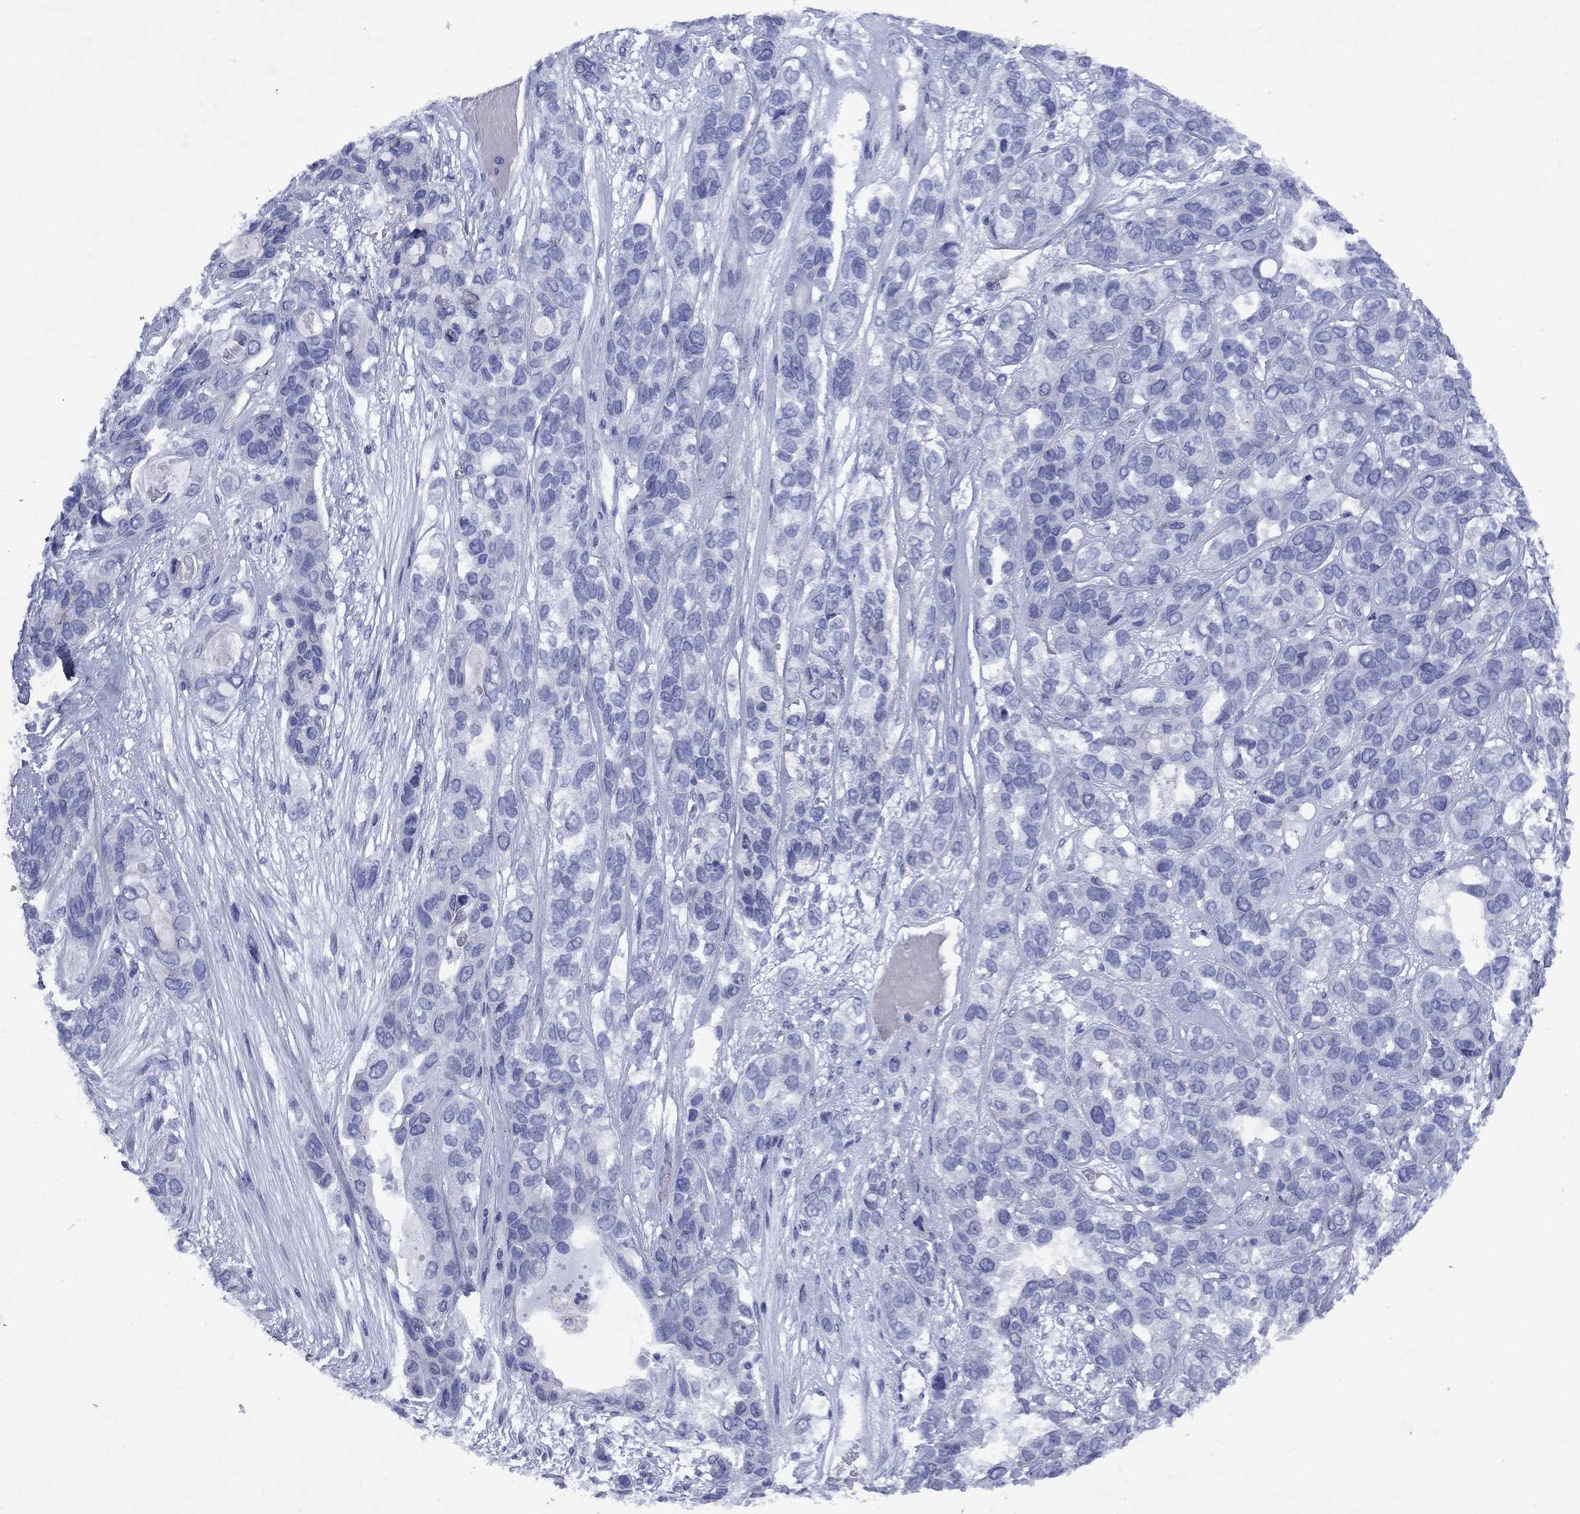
{"staining": {"intensity": "negative", "quantity": "none", "location": "none"}, "tissue": "lung cancer", "cell_type": "Tumor cells", "image_type": "cancer", "snomed": [{"axis": "morphology", "description": "Squamous cell carcinoma, NOS"}, {"axis": "topography", "description": "Lung"}], "caption": "The histopathology image displays no significant positivity in tumor cells of lung squamous cell carcinoma. (DAB immunohistochemistry visualized using brightfield microscopy, high magnification).", "gene": "STAB2", "patient": {"sex": "female", "age": 70}}